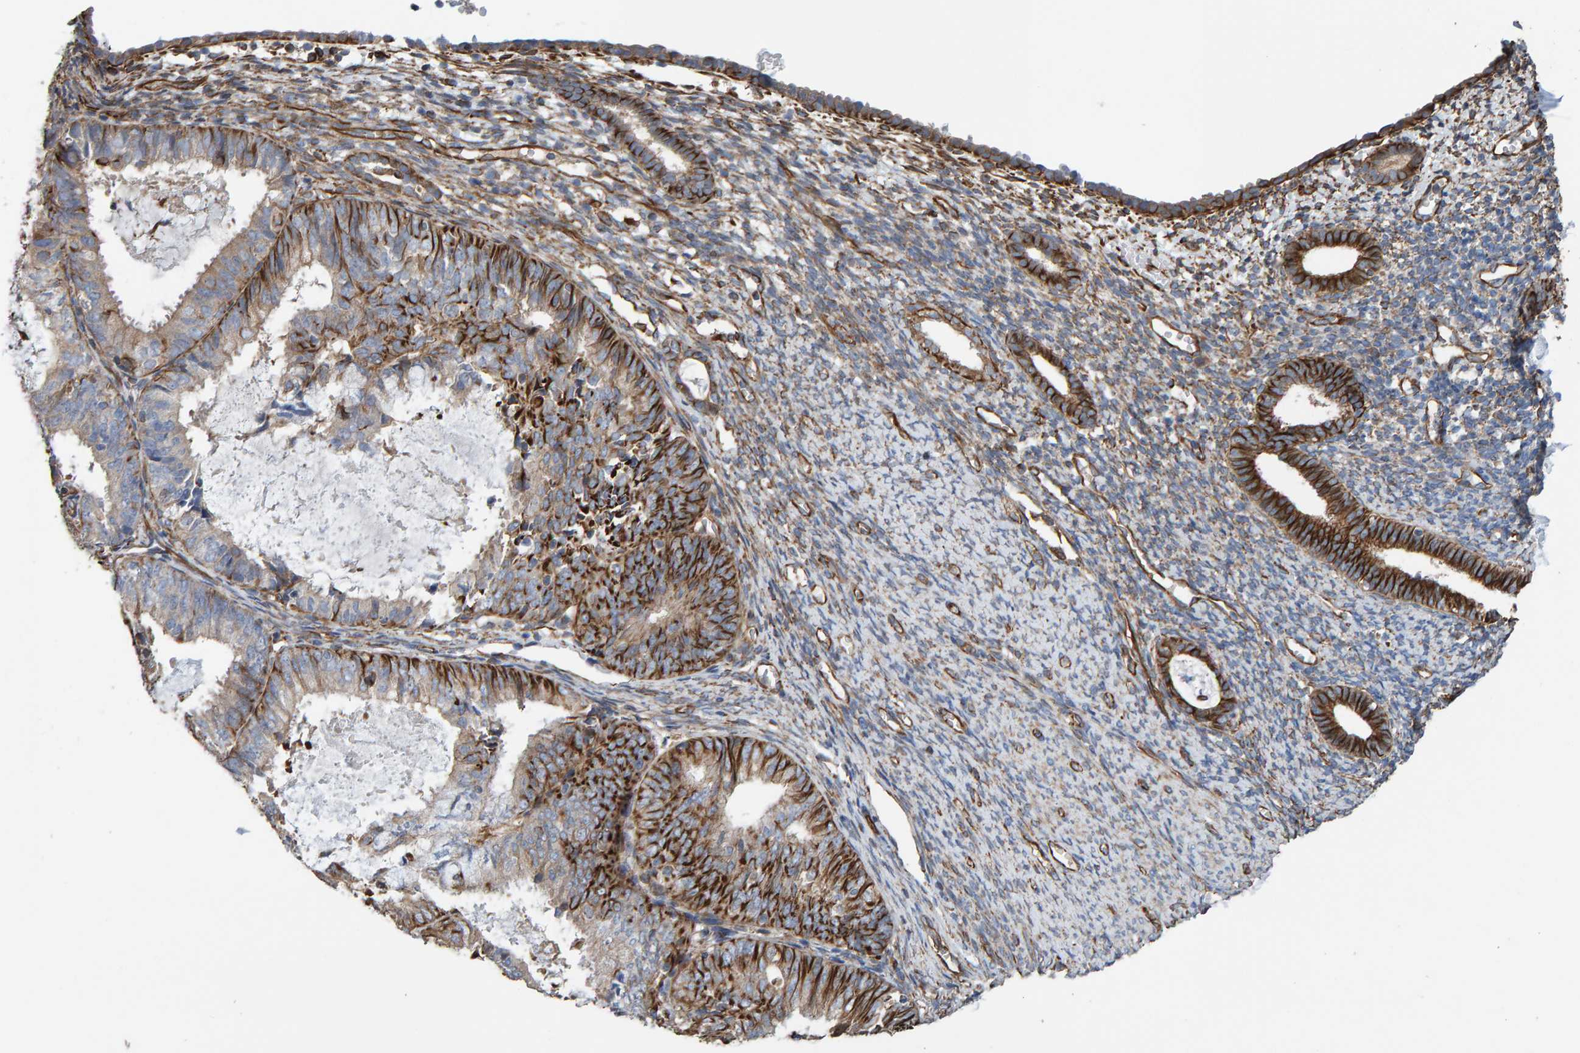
{"staining": {"intensity": "moderate", "quantity": "25%-75%", "location": "cytoplasmic/membranous"}, "tissue": "endometrium", "cell_type": "Cells in endometrial stroma", "image_type": "normal", "snomed": [{"axis": "morphology", "description": "Normal tissue, NOS"}, {"axis": "morphology", "description": "Adenocarcinoma, NOS"}, {"axis": "topography", "description": "Endometrium"}], "caption": "Immunohistochemistry (IHC) micrograph of benign endometrium stained for a protein (brown), which demonstrates medium levels of moderate cytoplasmic/membranous staining in approximately 25%-75% of cells in endometrial stroma.", "gene": "ZNF347", "patient": {"sex": "female", "age": 57}}